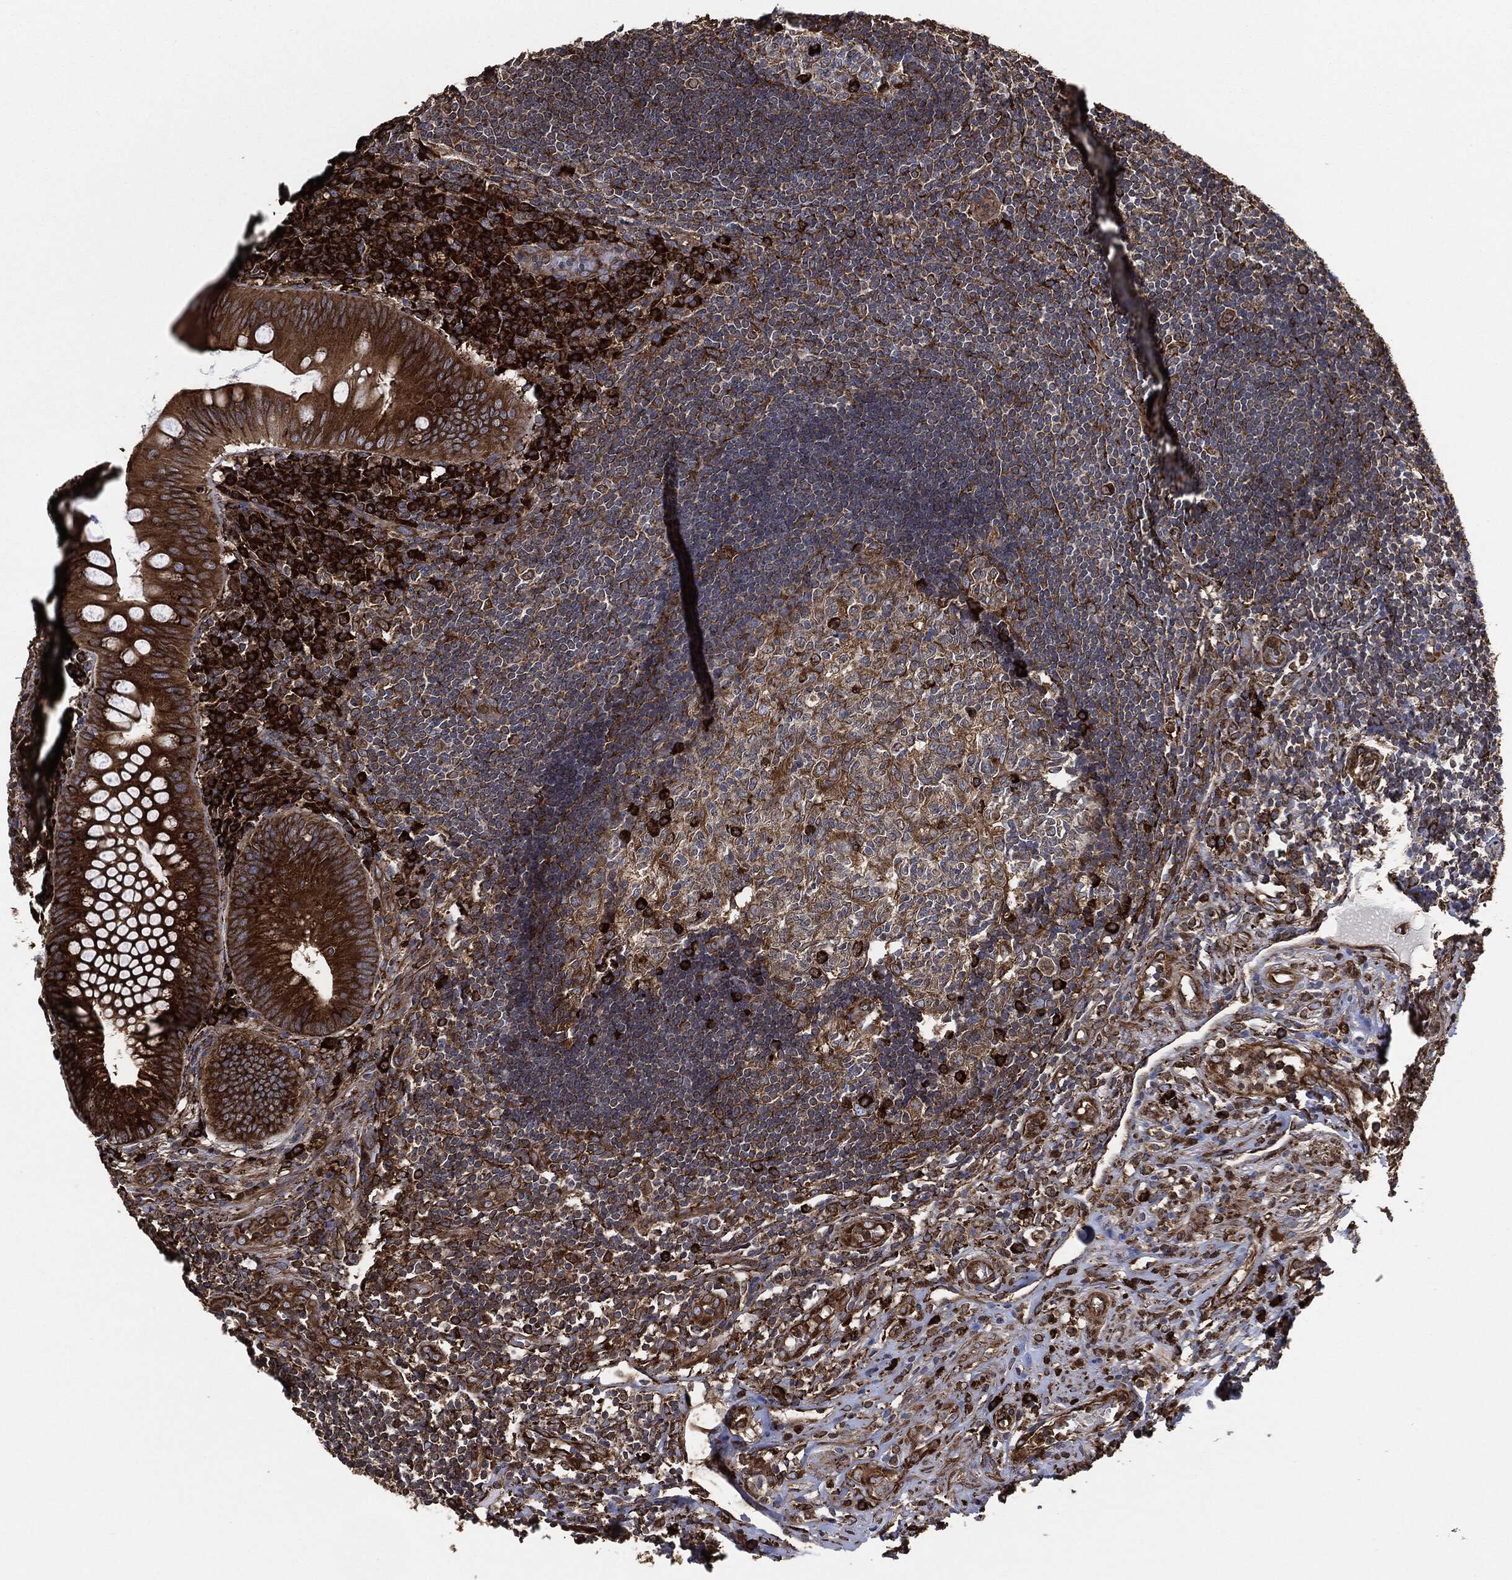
{"staining": {"intensity": "strong", "quantity": ">75%", "location": "cytoplasmic/membranous"}, "tissue": "appendix", "cell_type": "Glandular cells", "image_type": "normal", "snomed": [{"axis": "morphology", "description": "Normal tissue, NOS"}, {"axis": "morphology", "description": "Inflammation, NOS"}, {"axis": "topography", "description": "Appendix"}], "caption": "IHC (DAB (3,3'-diaminobenzidine)) staining of benign human appendix exhibits strong cytoplasmic/membranous protein positivity in approximately >75% of glandular cells. (DAB (3,3'-diaminobenzidine) IHC, brown staining for protein, blue staining for nuclei).", "gene": "AMFR", "patient": {"sex": "male", "age": 16}}